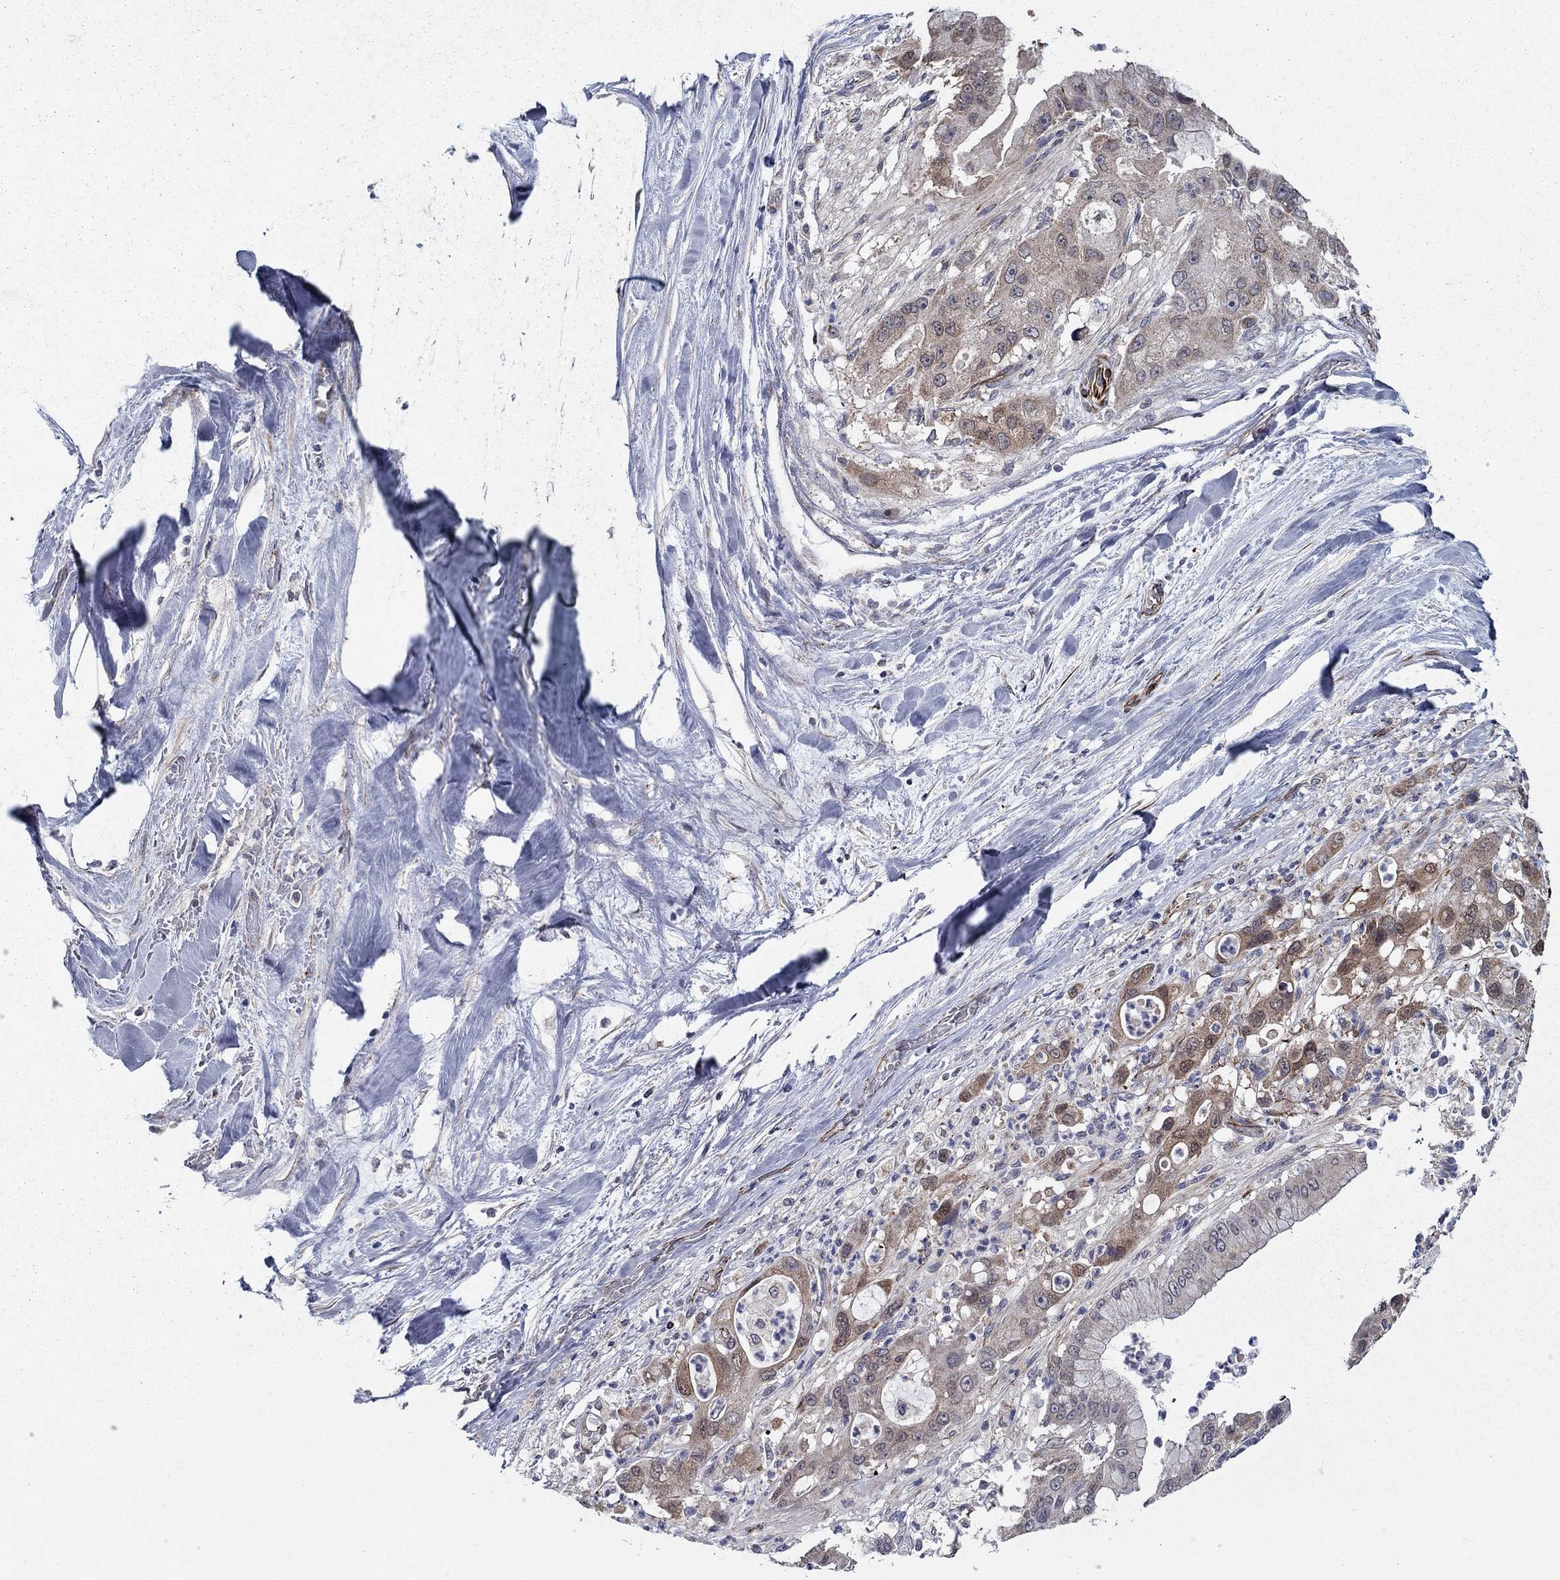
{"staining": {"intensity": "moderate", "quantity": "<25%", "location": "cytoplasmic/membranous"}, "tissue": "liver cancer", "cell_type": "Tumor cells", "image_type": "cancer", "snomed": [{"axis": "morphology", "description": "Cholangiocarcinoma"}, {"axis": "topography", "description": "Liver"}], "caption": "This histopathology image shows liver cancer (cholangiocarcinoma) stained with IHC to label a protein in brown. The cytoplasmic/membranous of tumor cells show moderate positivity for the protein. Nuclei are counter-stained blue.", "gene": "LACTB2", "patient": {"sex": "female", "age": 54}}